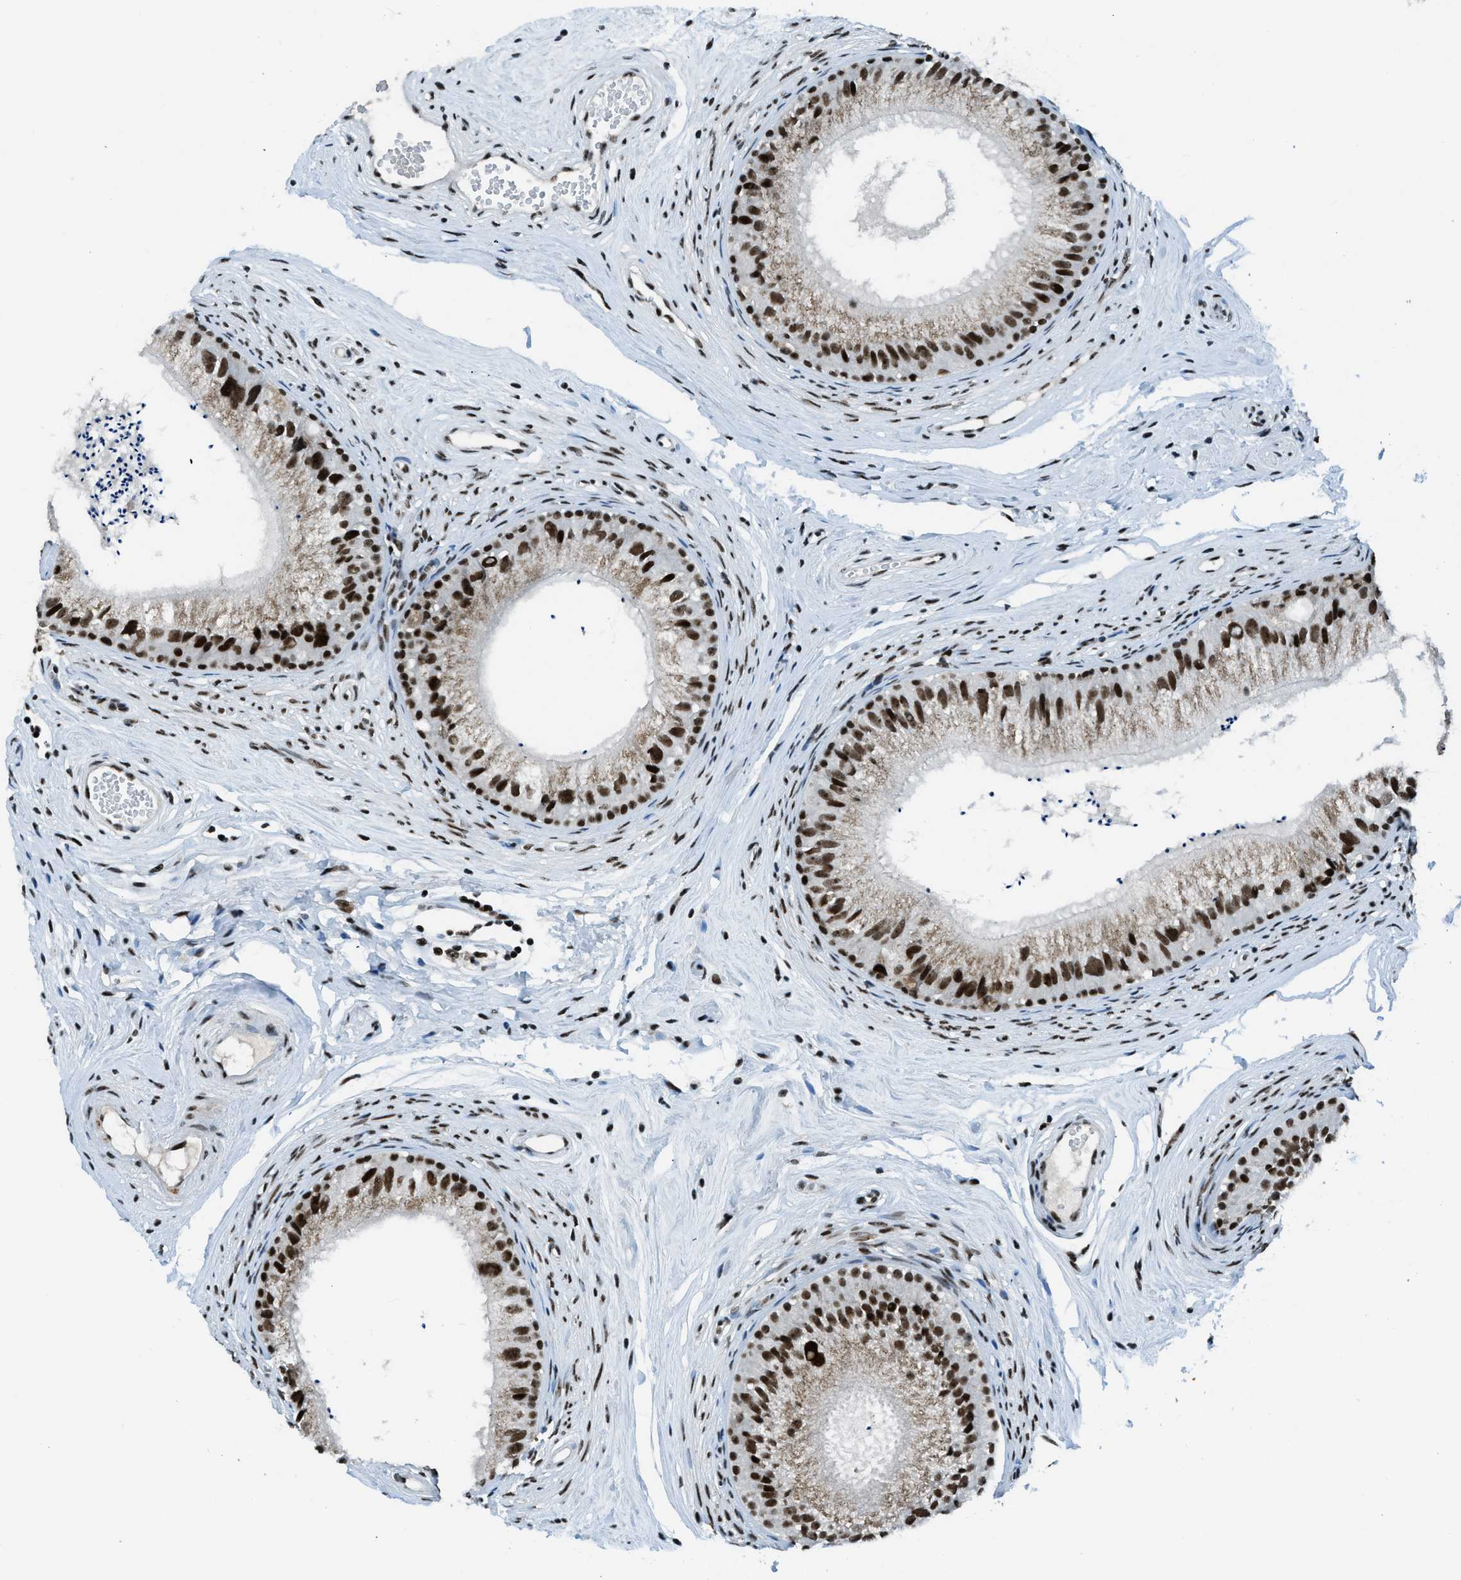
{"staining": {"intensity": "strong", "quantity": ">75%", "location": "nuclear"}, "tissue": "epididymis", "cell_type": "Glandular cells", "image_type": "normal", "snomed": [{"axis": "morphology", "description": "Normal tissue, NOS"}, {"axis": "topography", "description": "Epididymis"}], "caption": "Epididymis stained with IHC demonstrates strong nuclear positivity in approximately >75% of glandular cells. Nuclei are stained in blue.", "gene": "RAD51B", "patient": {"sex": "male", "age": 56}}